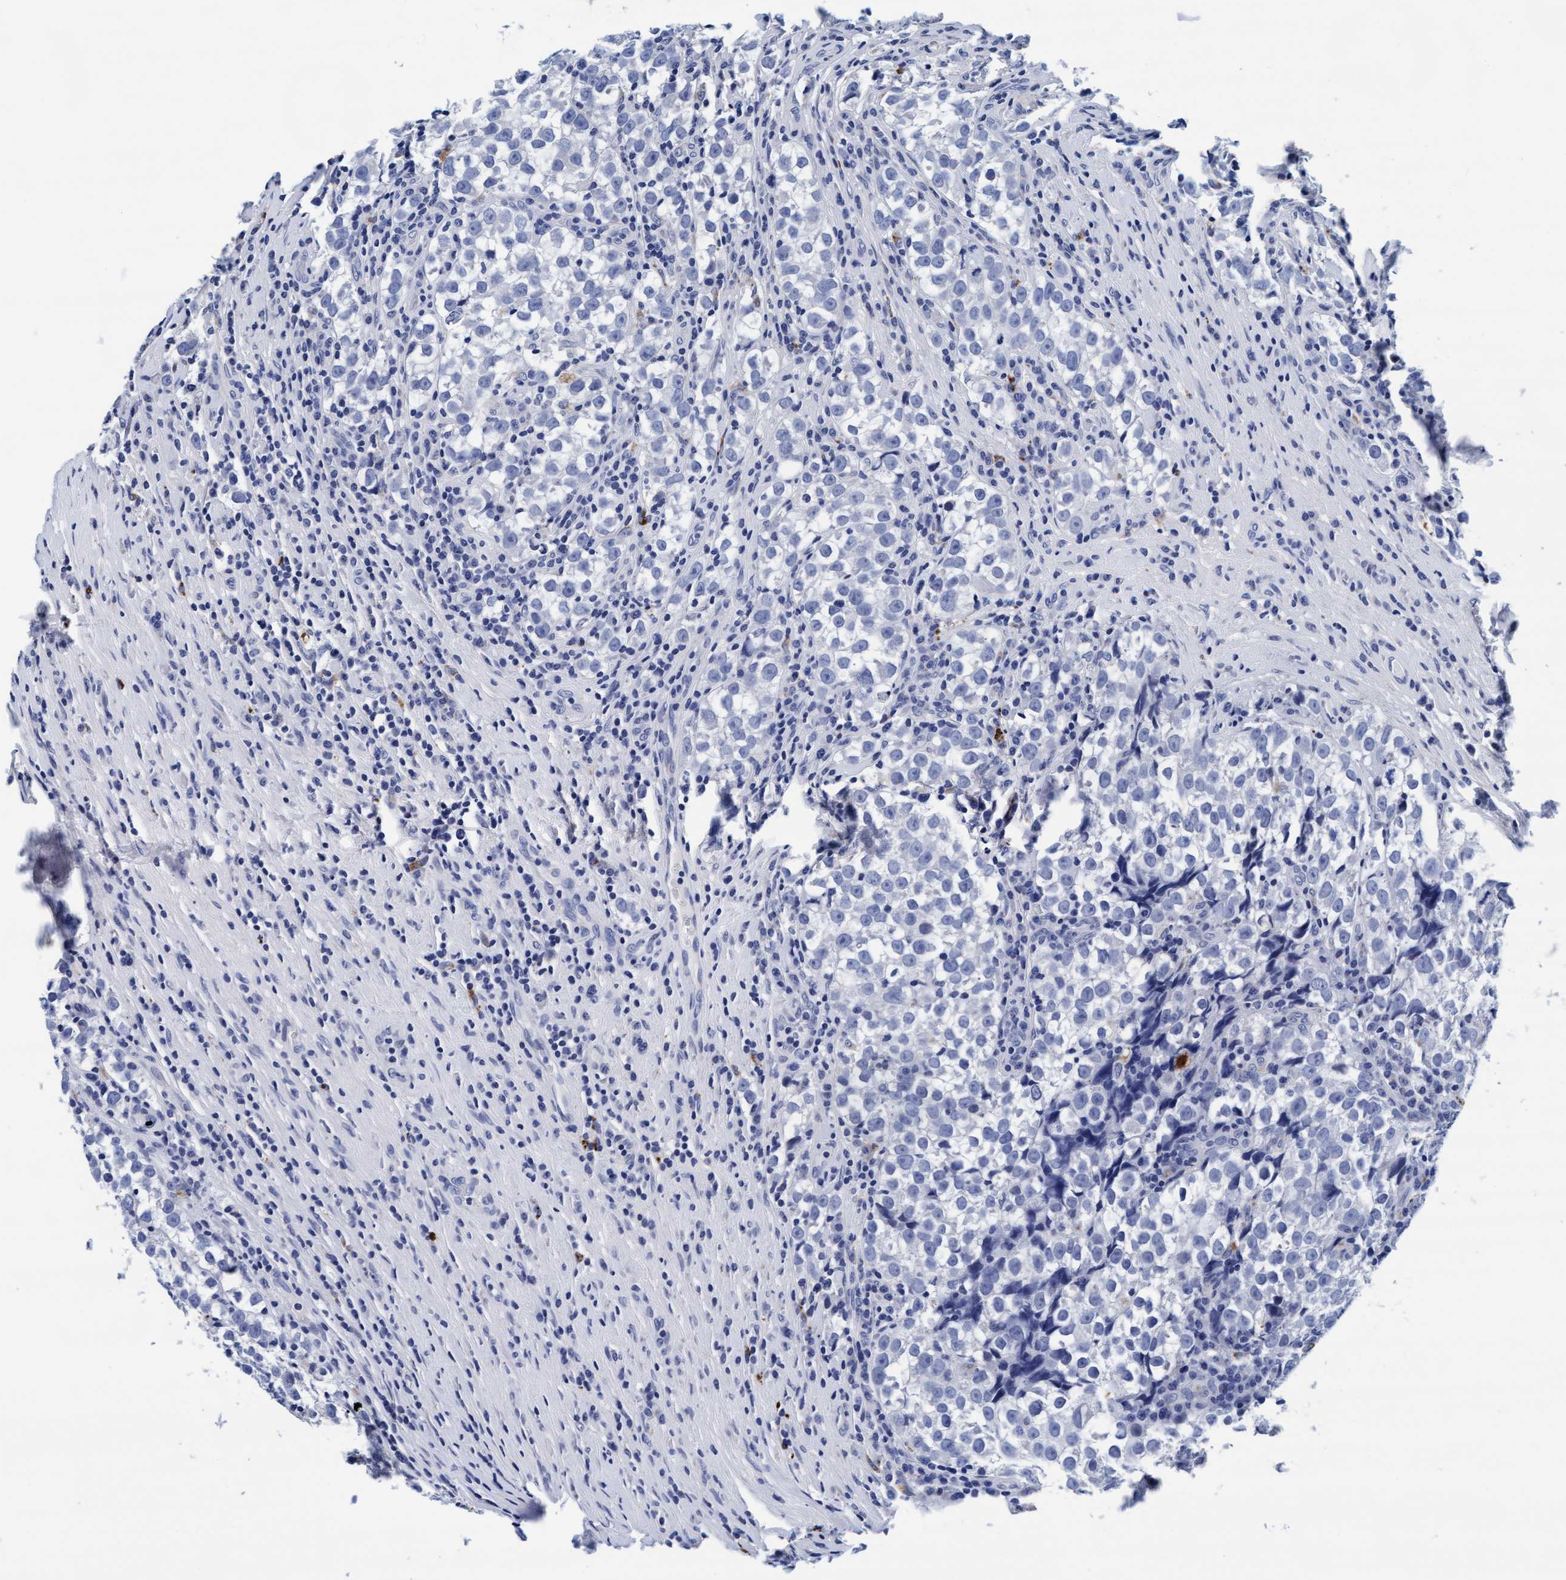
{"staining": {"intensity": "negative", "quantity": "none", "location": "none"}, "tissue": "testis cancer", "cell_type": "Tumor cells", "image_type": "cancer", "snomed": [{"axis": "morphology", "description": "Normal tissue, NOS"}, {"axis": "morphology", "description": "Seminoma, NOS"}, {"axis": "topography", "description": "Testis"}], "caption": "DAB immunohistochemical staining of human testis seminoma exhibits no significant staining in tumor cells. The staining is performed using DAB brown chromogen with nuclei counter-stained in using hematoxylin.", "gene": "ARSG", "patient": {"sex": "male", "age": 43}}